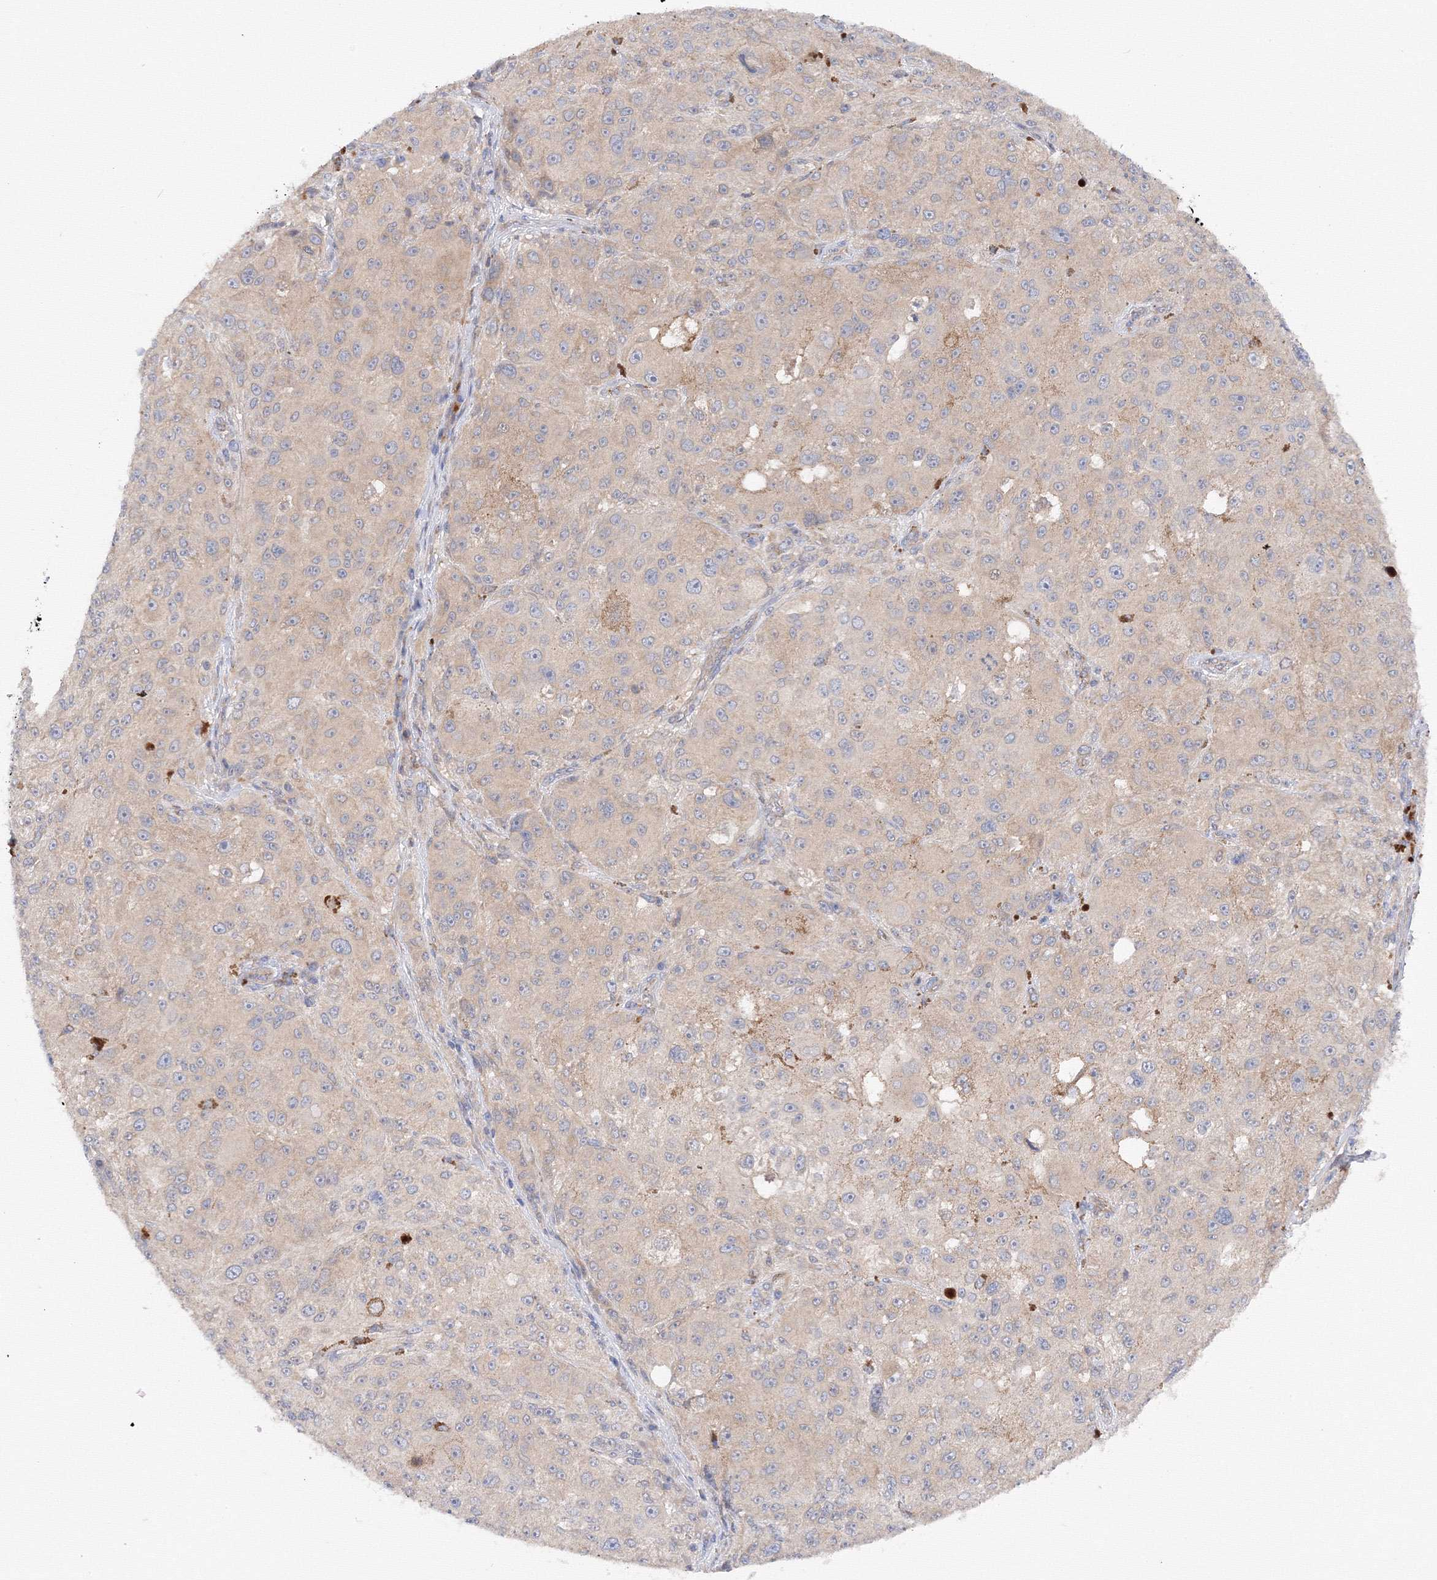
{"staining": {"intensity": "weak", "quantity": "25%-75%", "location": "cytoplasmic/membranous"}, "tissue": "melanoma", "cell_type": "Tumor cells", "image_type": "cancer", "snomed": [{"axis": "morphology", "description": "Necrosis, NOS"}, {"axis": "morphology", "description": "Malignant melanoma, NOS"}, {"axis": "topography", "description": "Skin"}], "caption": "Protein expression analysis of malignant melanoma displays weak cytoplasmic/membranous positivity in about 25%-75% of tumor cells.", "gene": "DIS3L2", "patient": {"sex": "female", "age": 87}}